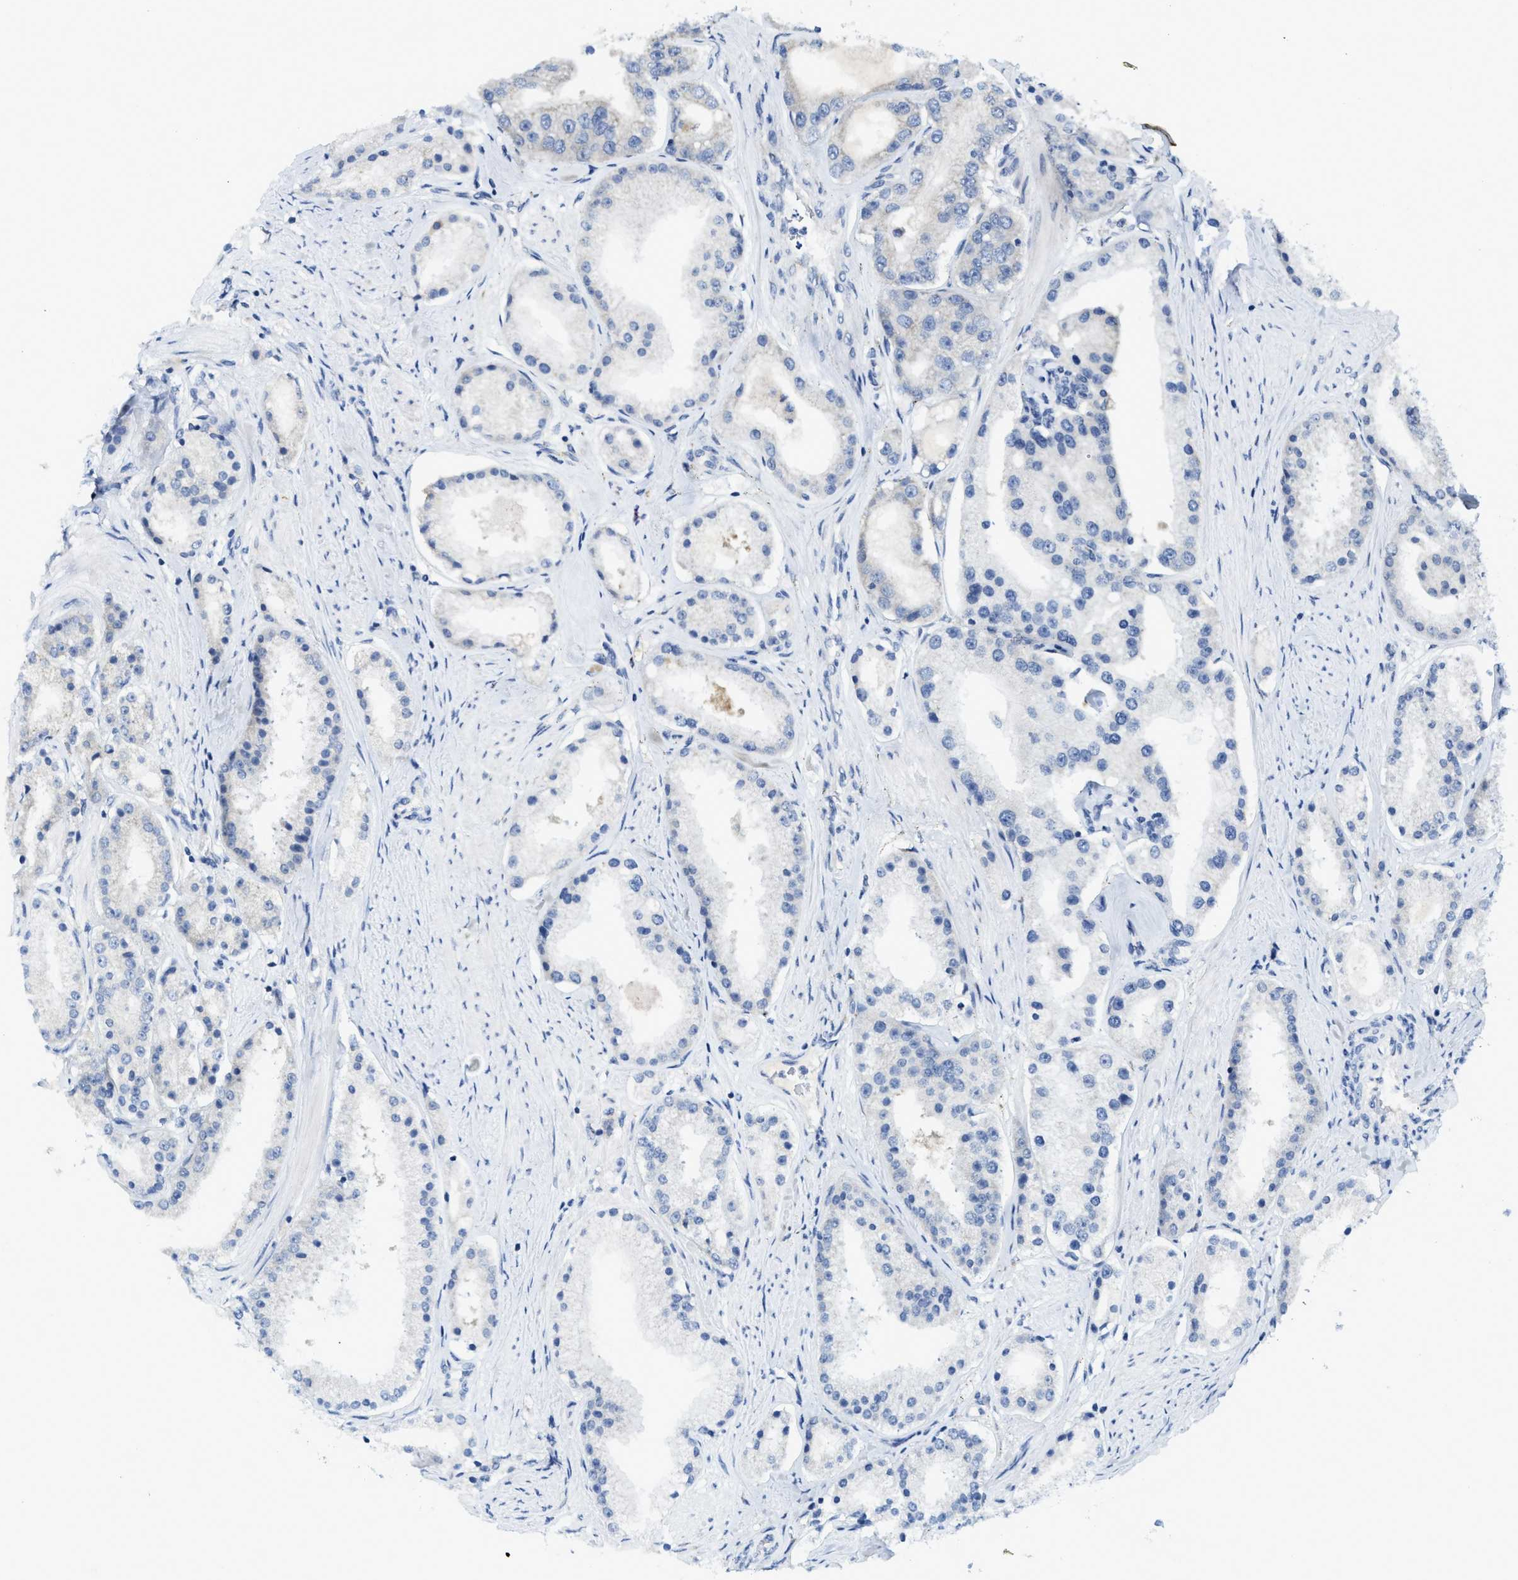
{"staining": {"intensity": "negative", "quantity": "none", "location": "none"}, "tissue": "prostate cancer", "cell_type": "Tumor cells", "image_type": "cancer", "snomed": [{"axis": "morphology", "description": "Adenocarcinoma, Low grade"}, {"axis": "topography", "description": "Prostate"}], "caption": "Histopathology image shows no protein positivity in tumor cells of prostate low-grade adenocarcinoma tissue.", "gene": "GATD3", "patient": {"sex": "male", "age": 63}}